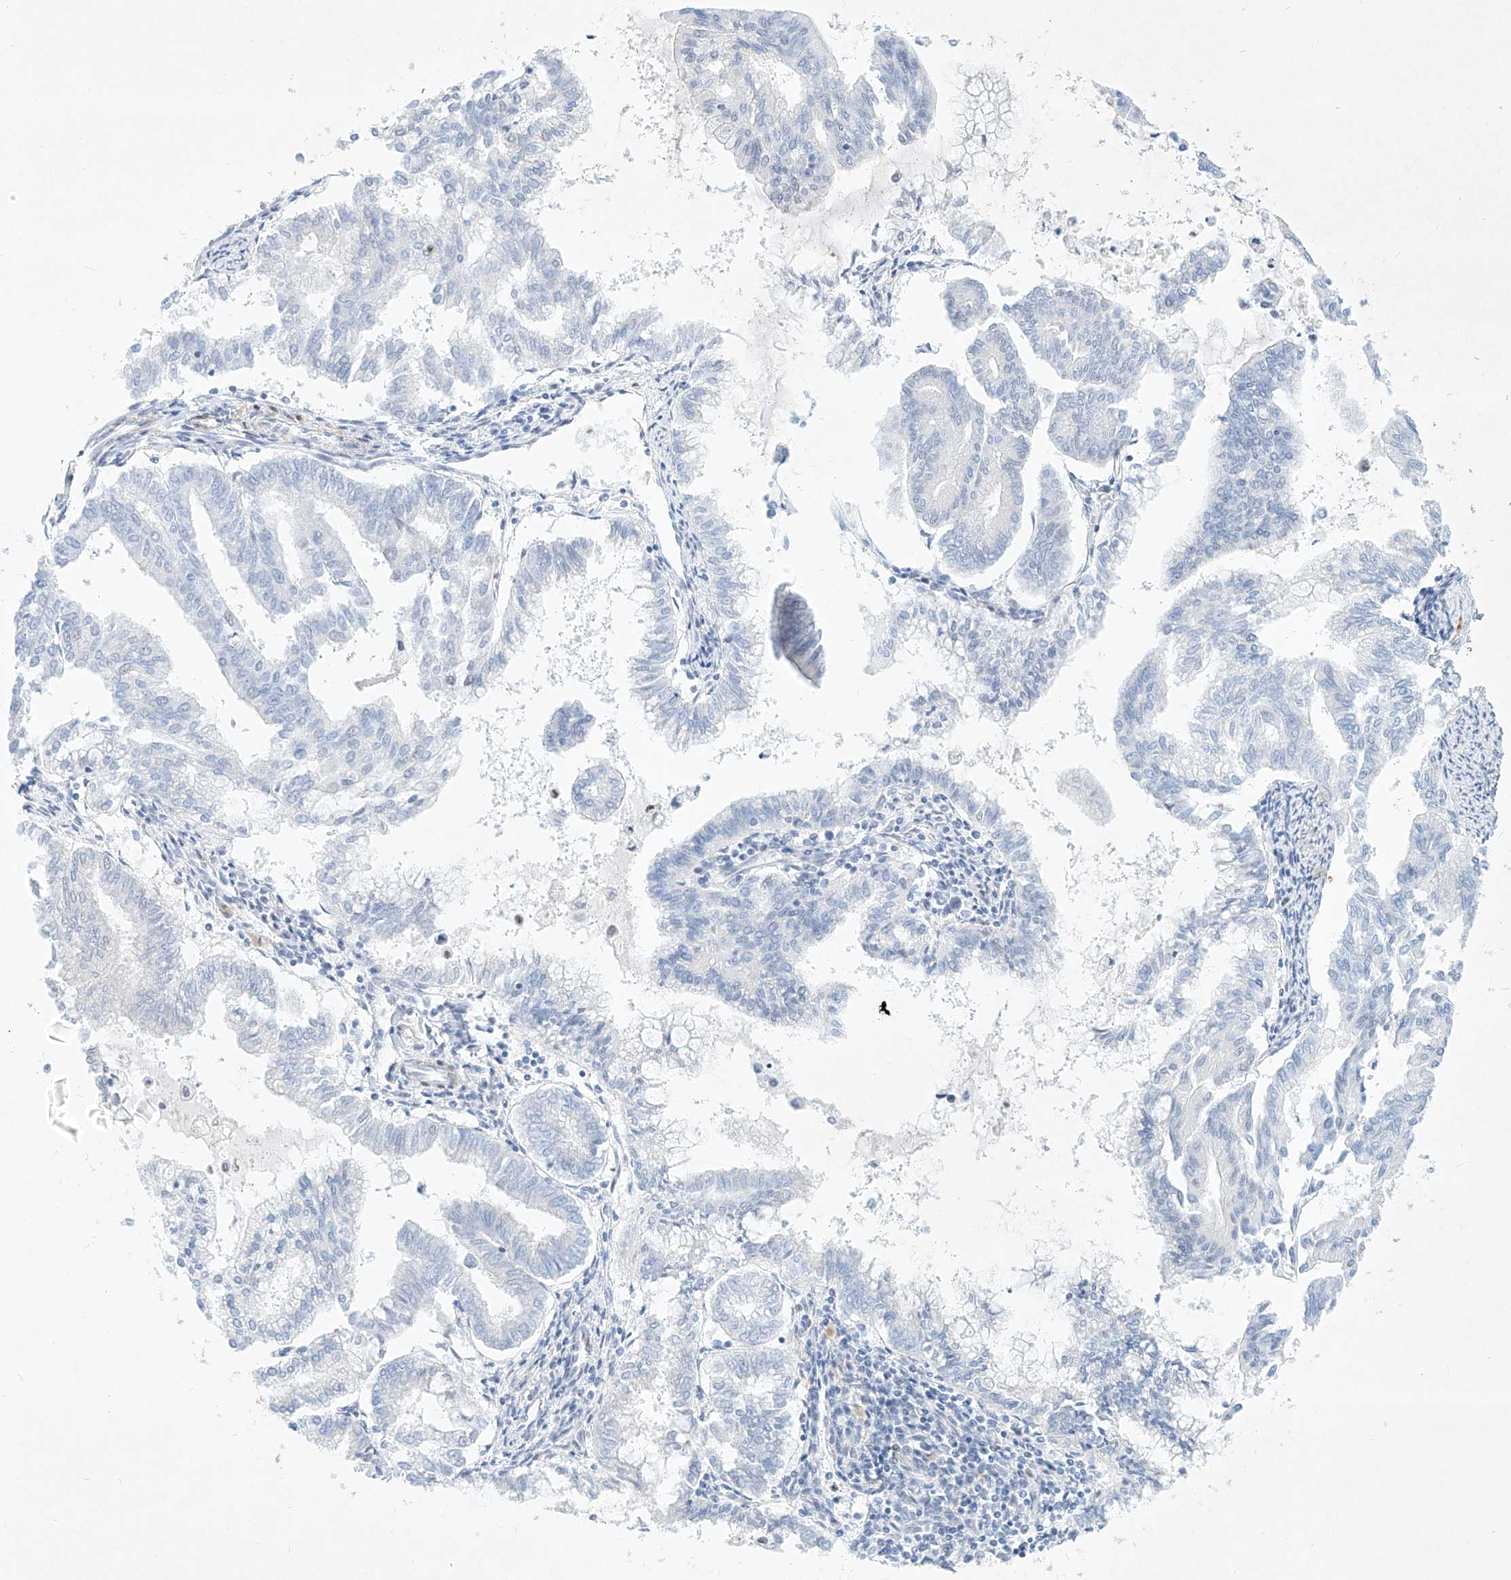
{"staining": {"intensity": "negative", "quantity": "none", "location": "none"}, "tissue": "endometrial cancer", "cell_type": "Tumor cells", "image_type": "cancer", "snomed": [{"axis": "morphology", "description": "Adenocarcinoma, NOS"}, {"axis": "topography", "description": "Endometrium"}], "caption": "Human endometrial cancer (adenocarcinoma) stained for a protein using immunohistochemistry exhibits no expression in tumor cells.", "gene": "REEP2", "patient": {"sex": "female", "age": 79}}